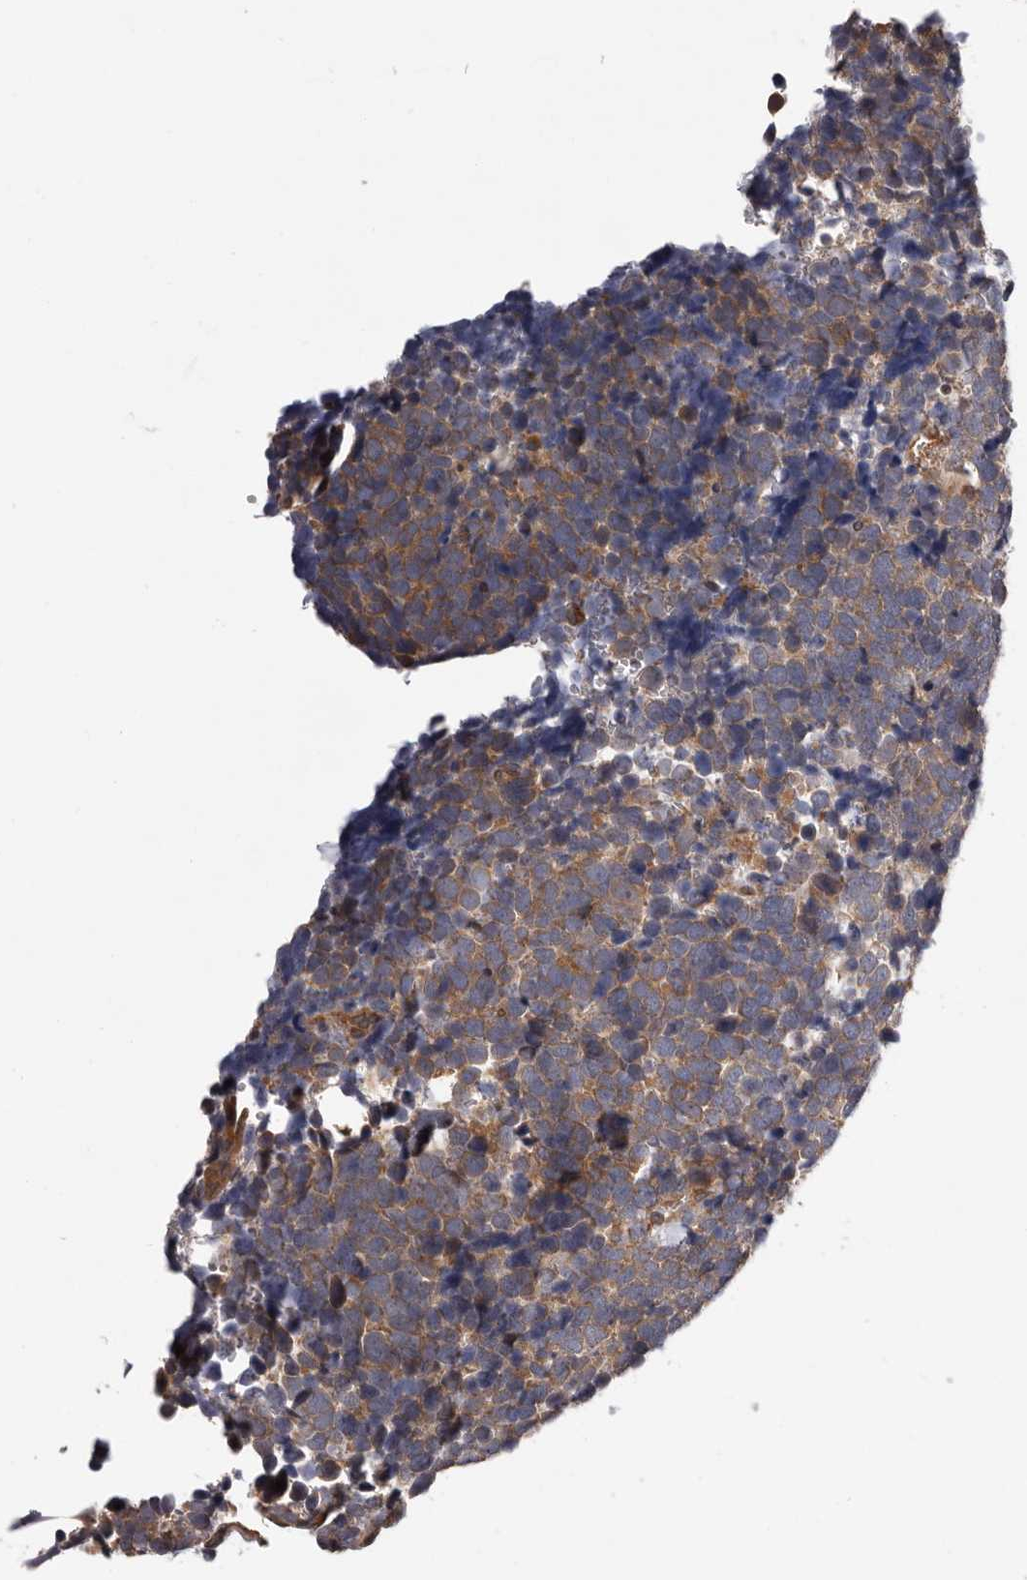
{"staining": {"intensity": "moderate", "quantity": ">75%", "location": "cytoplasmic/membranous"}, "tissue": "urothelial cancer", "cell_type": "Tumor cells", "image_type": "cancer", "snomed": [{"axis": "morphology", "description": "Urothelial carcinoma, High grade"}, {"axis": "topography", "description": "Urinary bladder"}], "caption": "Protein expression analysis of human urothelial cancer reveals moderate cytoplasmic/membranous staining in about >75% of tumor cells. Nuclei are stained in blue.", "gene": "VPS37A", "patient": {"sex": "female", "age": 82}}